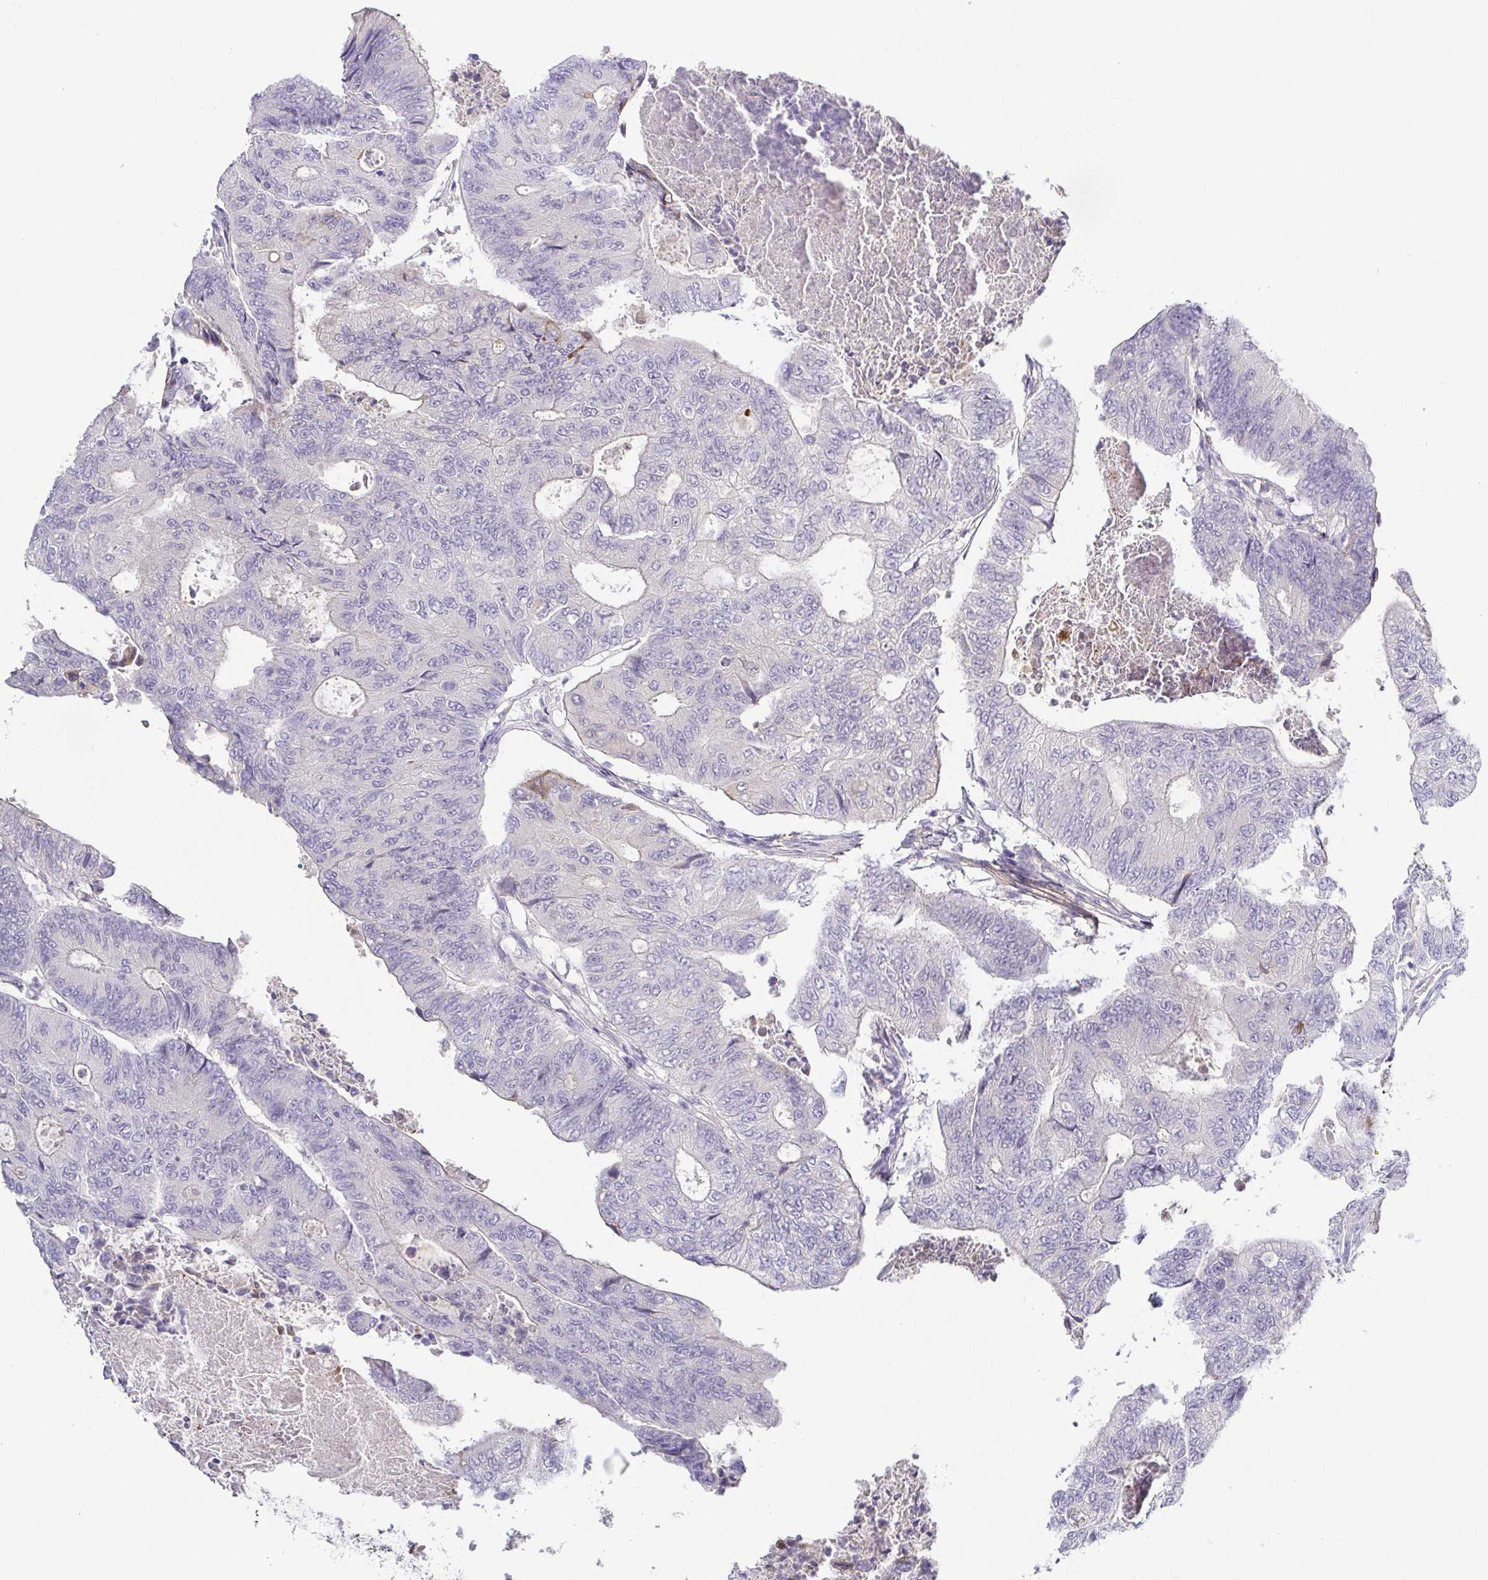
{"staining": {"intensity": "negative", "quantity": "none", "location": "none"}, "tissue": "colorectal cancer", "cell_type": "Tumor cells", "image_type": "cancer", "snomed": [{"axis": "morphology", "description": "Adenocarcinoma, NOS"}, {"axis": "topography", "description": "Colon"}], "caption": "Colorectal cancer (adenocarcinoma) was stained to show a protein in brown. There is no significant expression in tumor cells.", "gene": "RNASE7", "patient": {"sex": "female", "age": 48}}